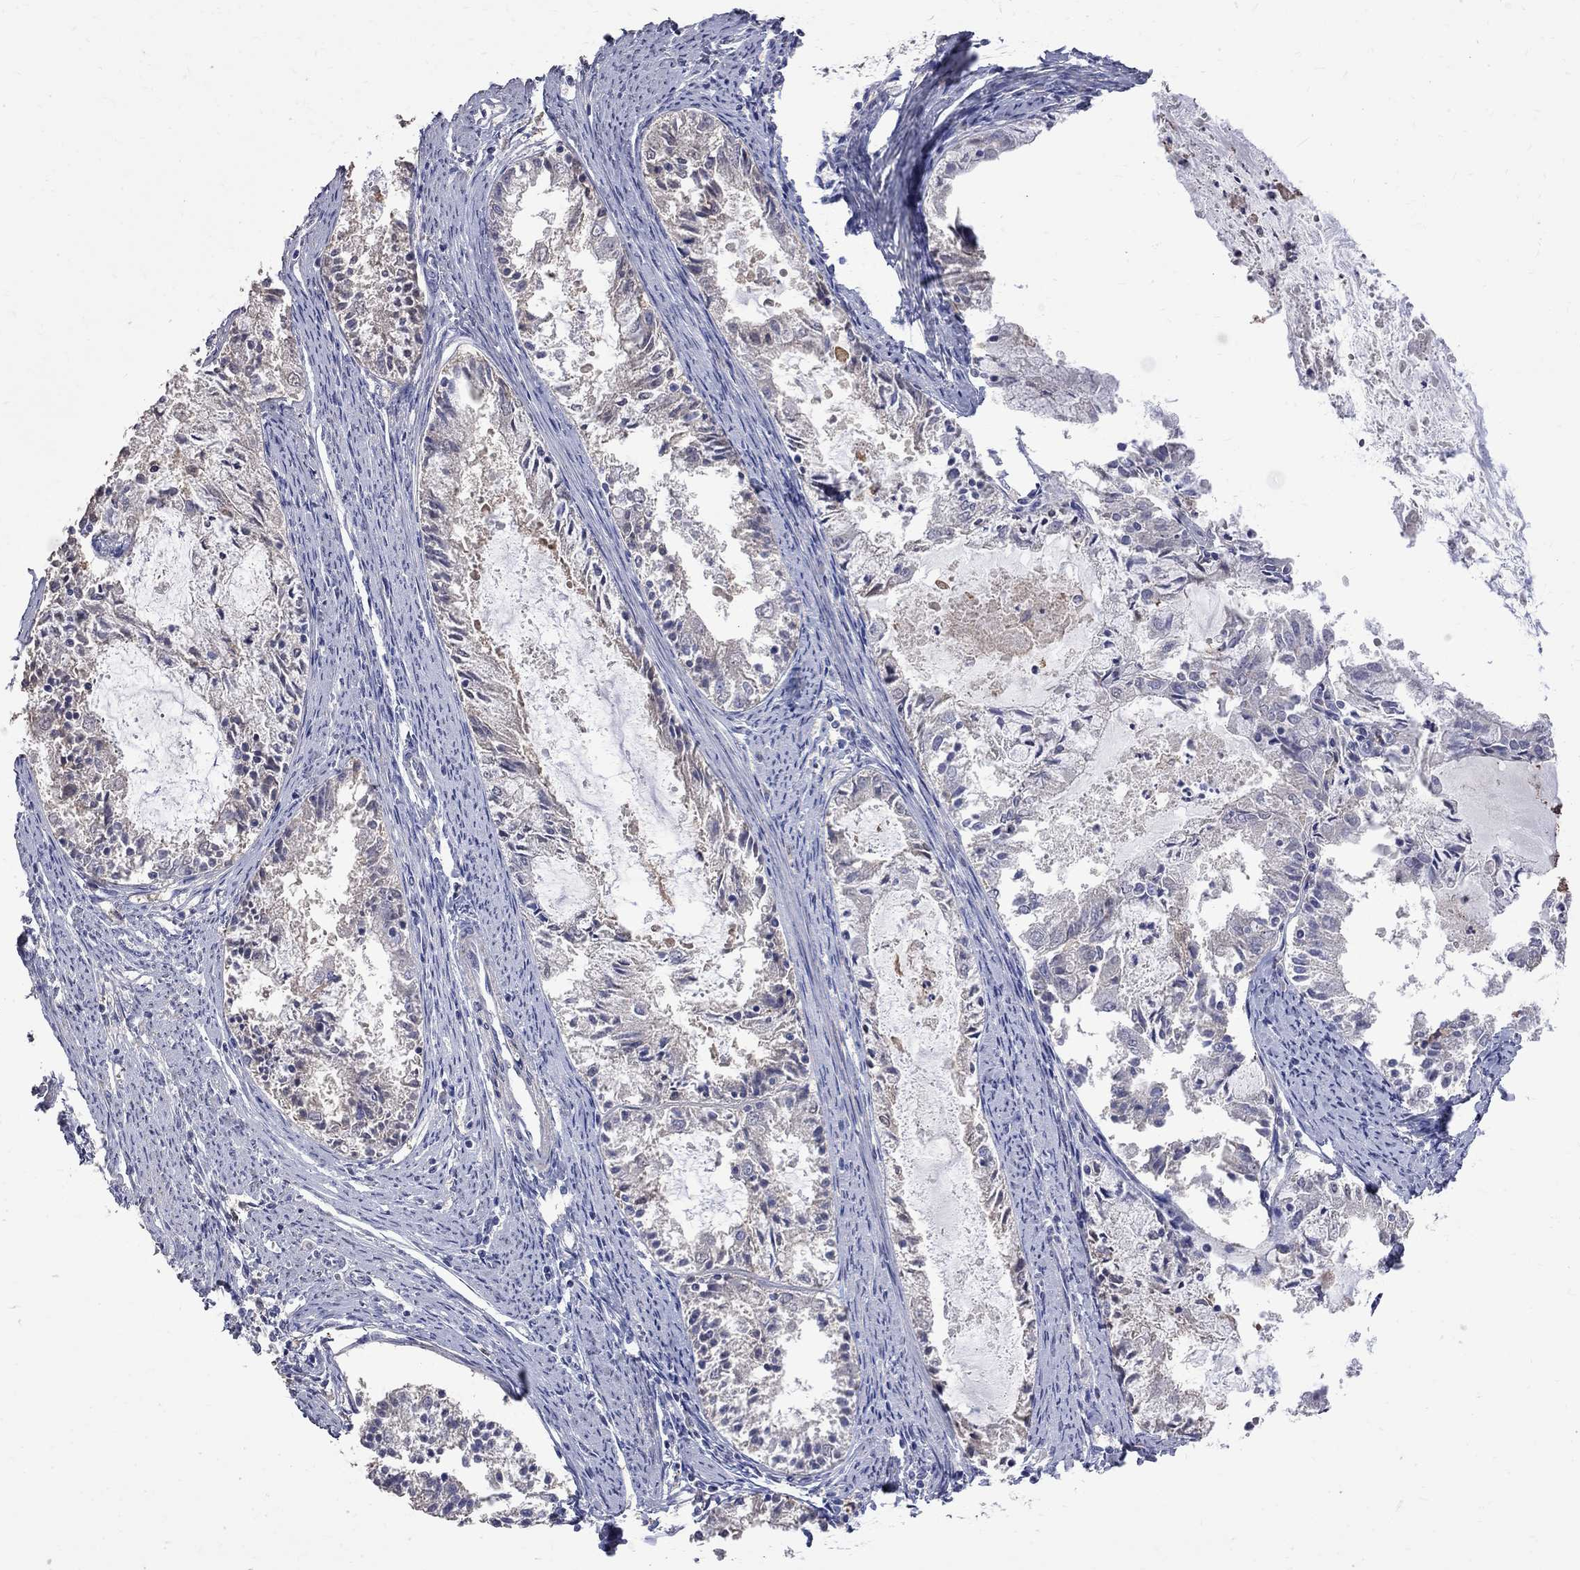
{"staining": {"intensity": "negative", "quantity": "none", "location": "none"}, "tissue": "endometrial cancer", "cell_type": "Tumor cells", "image_type": "cancer", "snomed": [{"axis": "morphology", "description": "Adenocarcinoma, NOS"}, {"axis": "topography", "description": "Endometrium"}], "caption": "Immunohistochemistry photomicrograph of neoplastic tissue: human endometrial cancer stained with DAB (3,3'-diaminobenzidine) displays no significant protein positivity in tumor cells.", "gene": "CKAP2", "patient": {"sex": "female", "age": 57}}